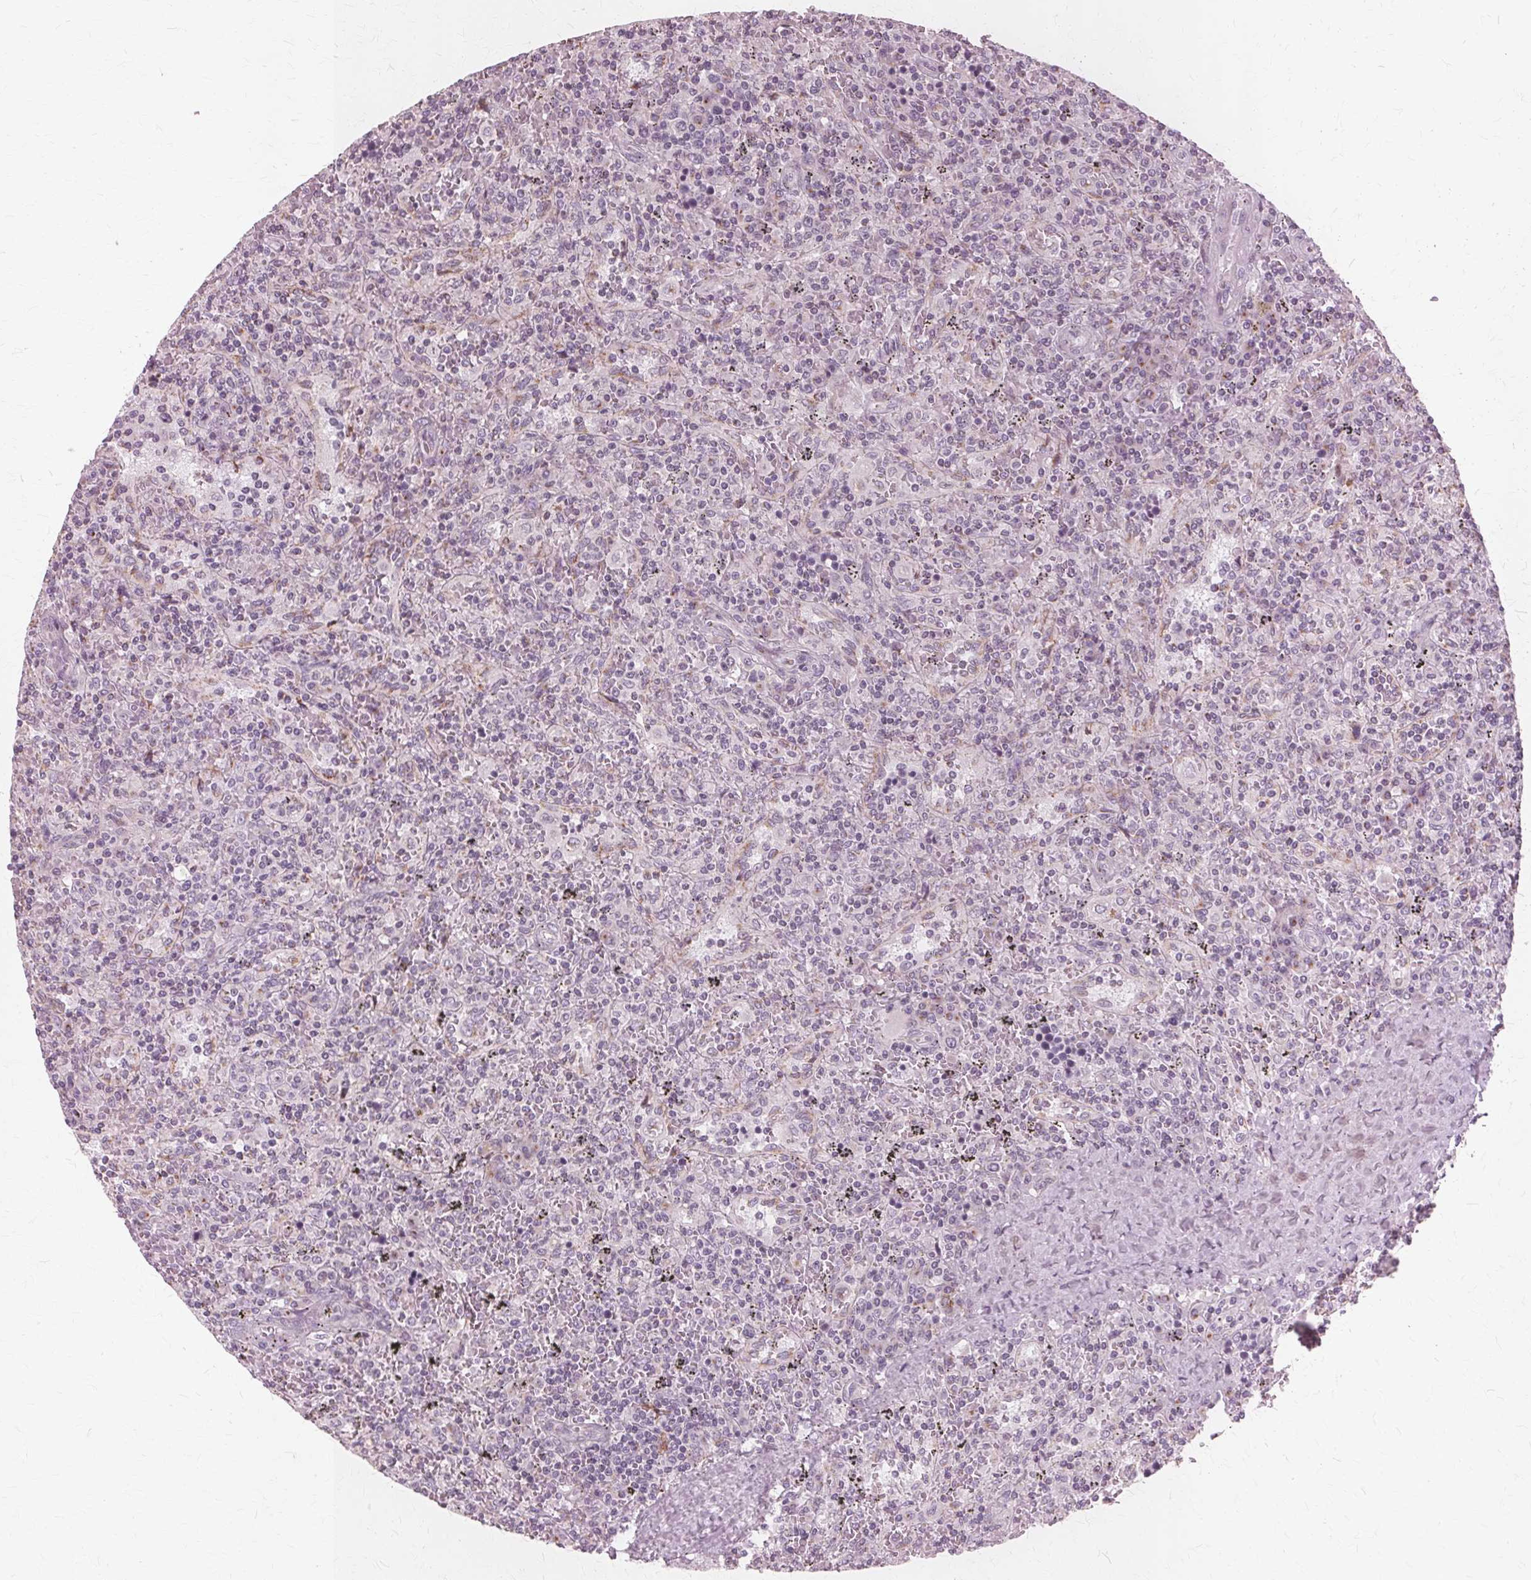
{"staining": {"intensity": "negative", "quantity": "none", "location": "none"}, "tissue": "lymphoma", "cell_type": "Tumor cells", "image_type": "cancer", "snomed": [{"axis": "morphology", "description": "Malignant lymphoma, non-Hodgkin's type, Low grade"}, {"axis": "topography", "description": "Spleen"}], "caption": "Tumor cells are negative for protein expression in human low-grade malignant lymphoma, non-Hodgkin's type.", "gene": "DNASE2", "patient": {"sex": "male", "age": 62}}